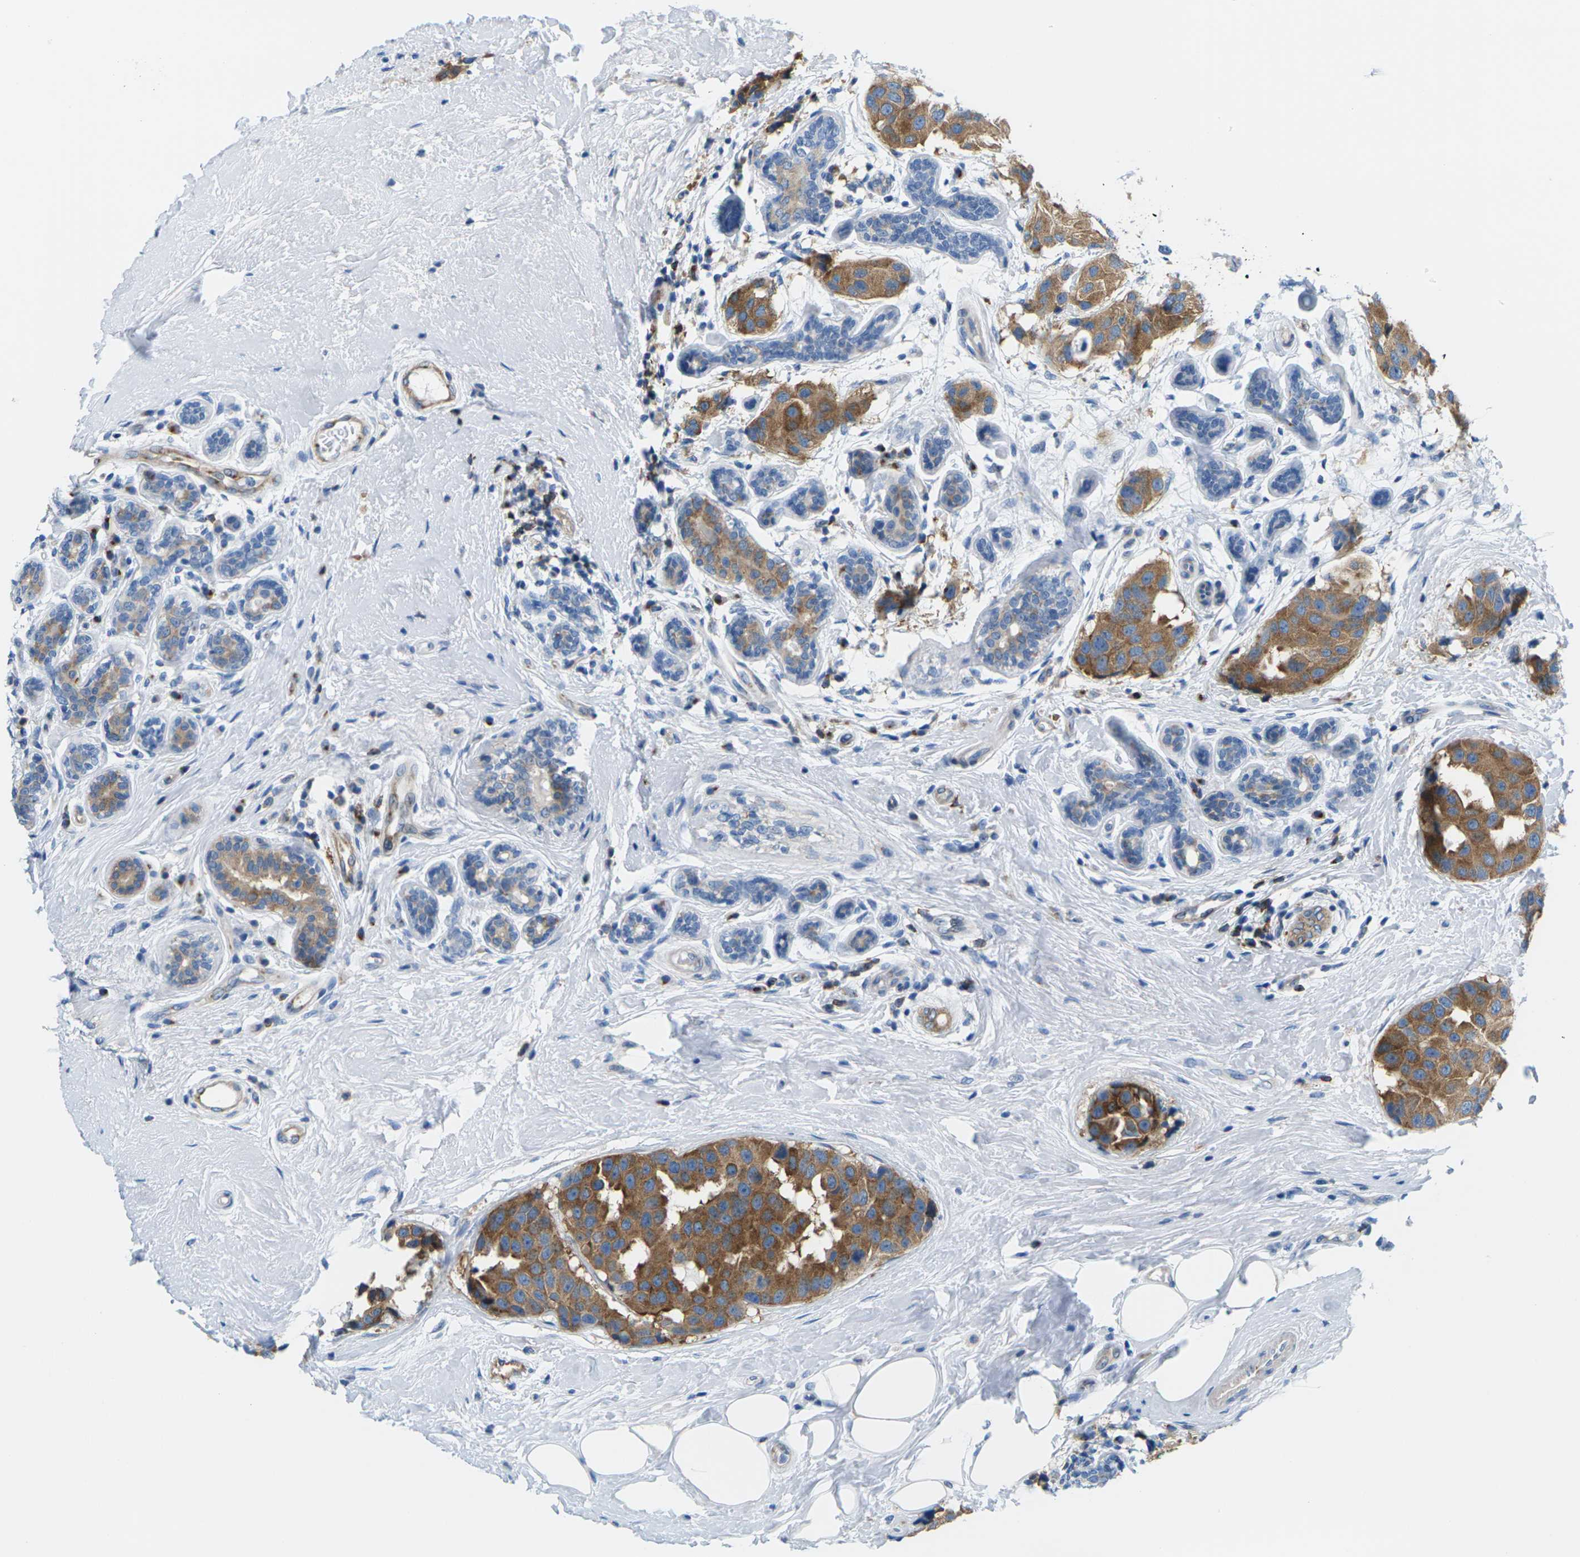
{"staining": {"intensity": "moderate", "quantity": ">75%", "location": "cytoplasmic/membranous"}, "tissue": "breast cancer", "cell_type": "Tumor cells", "image_type": "cancer", "snomed": [{"axis": "morphology", "description": "Normal tissue, NOS"}, {"axis": "morphology", "description": "Duct carcinoma"}, {"axis": "topography", "description": "Breast"}], "caption": "Tumor cells exhibit medium levels of moderate cytoplasmic/membranous expression in about >75% of cells in breast cancer (infiltrating ductal carcinoma). (Brightfield microscopy of DAB IHC at high magnification).", "gene": "SYNGR2", "patient": {"sex": "female", "age": 39}}